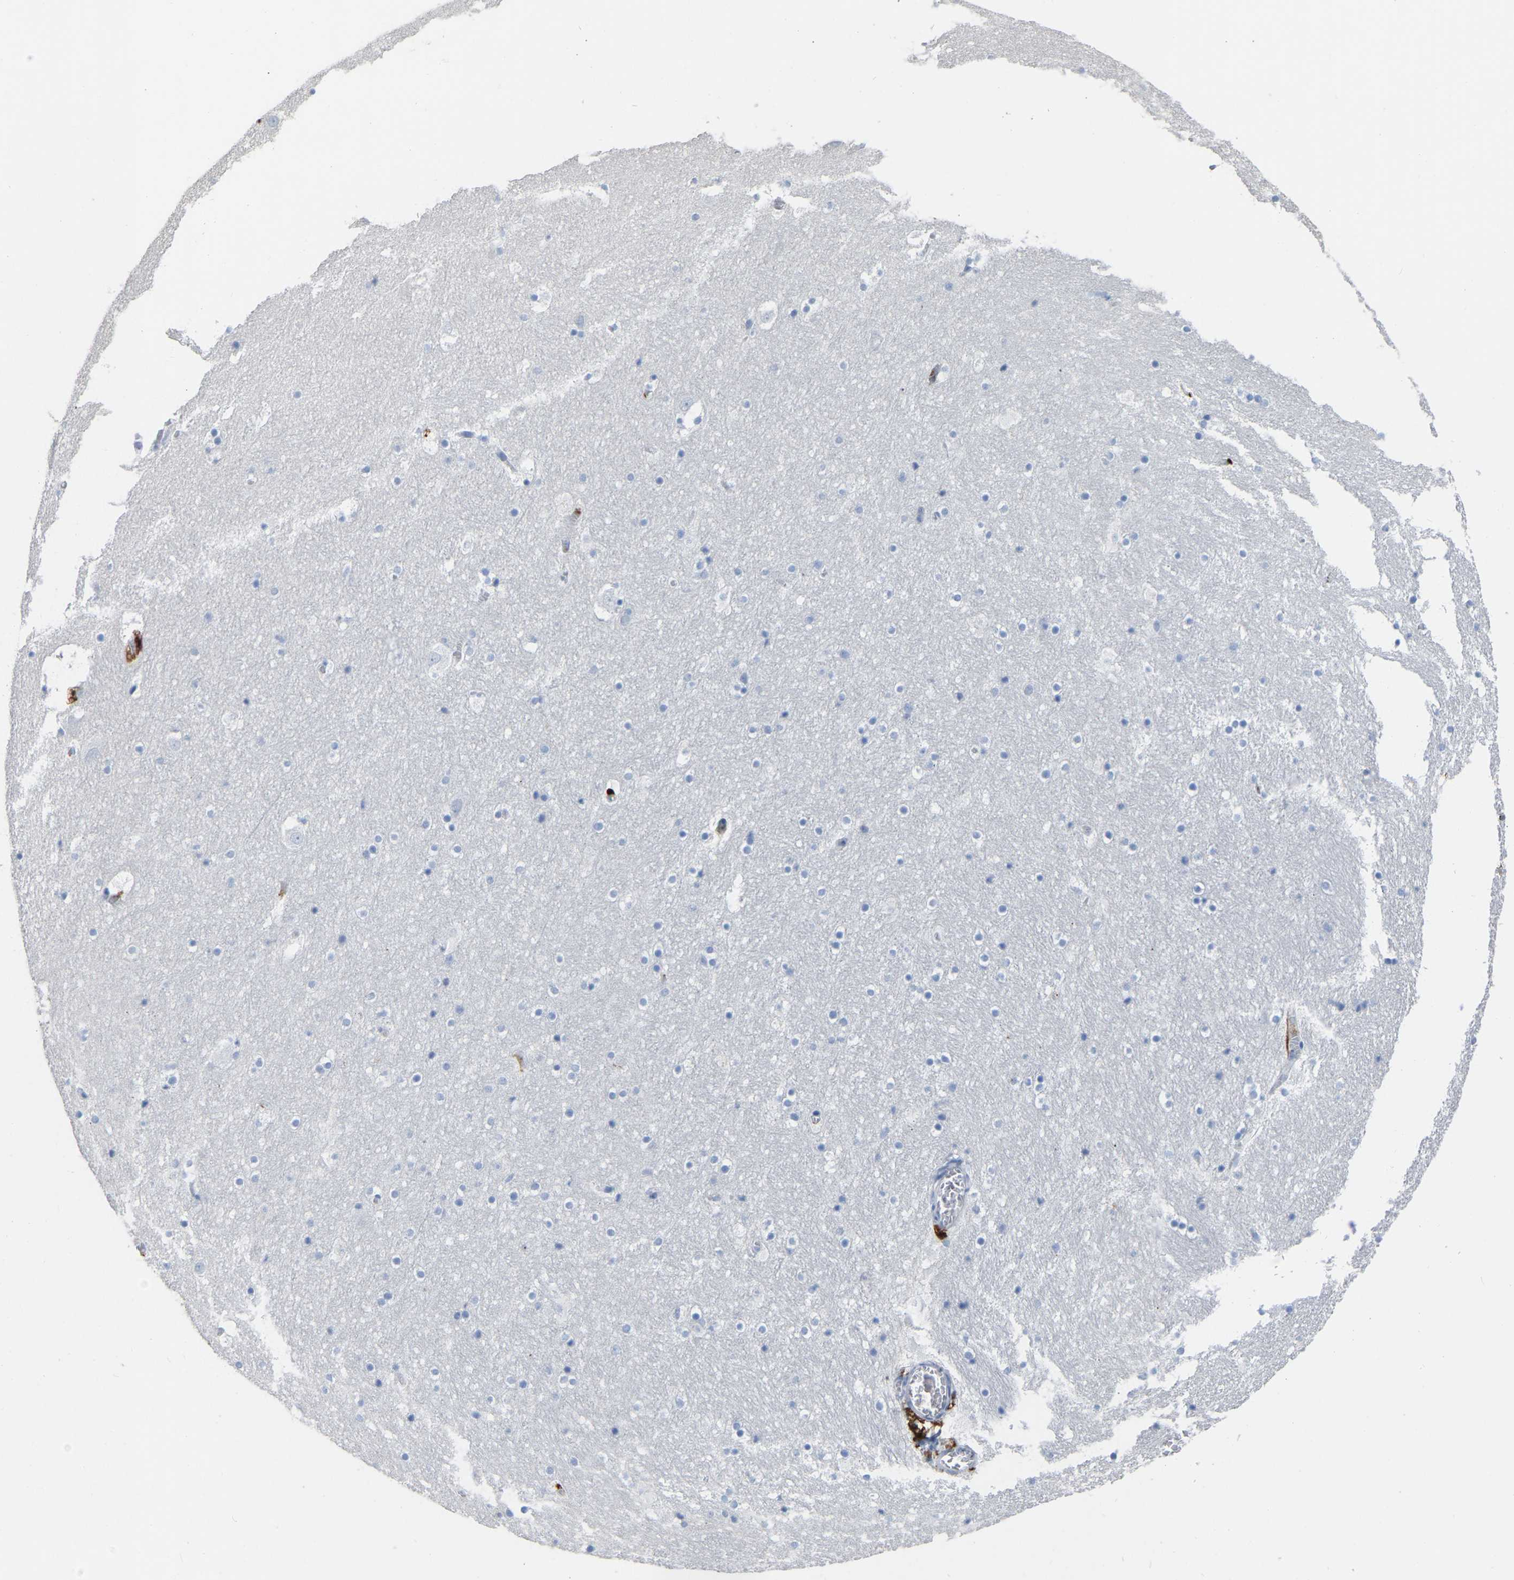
{"staining": {"intensity": "negative", "quantity": "none", "location": "none"}, "tissue": "hippocampus", "cell_type": "Glial cells", "image_type": "normal", "snomed": [{"axis": "morphology", "description": "Normal tissue, NOS"}, {"axis": "topography", "description": "Hippocampus"}], "caption": "The image demonstrates no staining of glial cells in unremarkable hippocampus.", "gene": "ULBP2", "patient": {"sex": "male", "age": 45}}